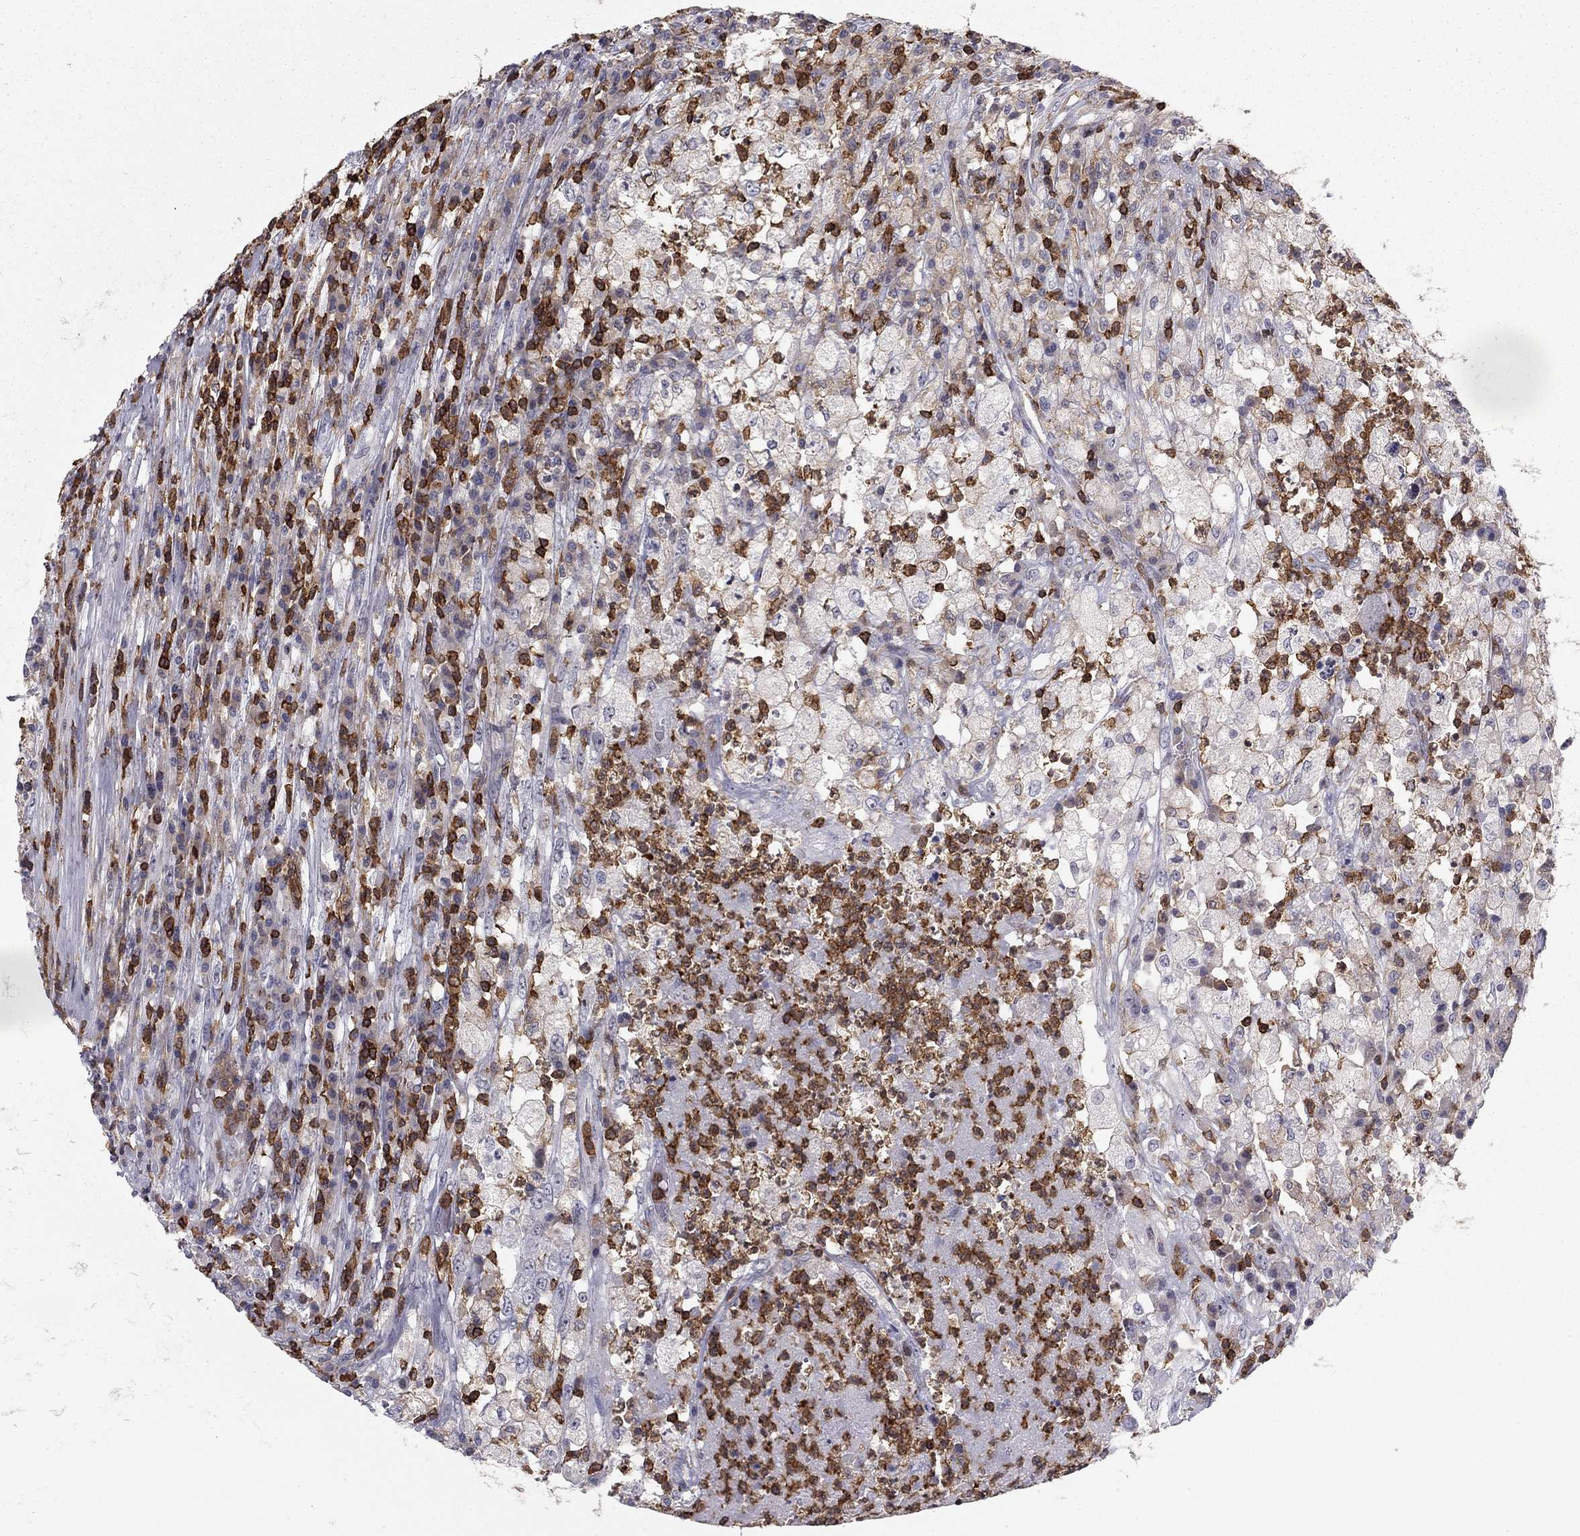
{"staining": {"intensity": "negative", "quantity": "none", "location": "none"}, "tissue": "testis cancer", "cell_type": "Tumor cells", "image_type": "cancer", "snomed": [{"axis": "morphology", "description": "Necrosis, NOS"}, {"axis": "morphology", "description": "Carcinoma, Embryonal, NOS"}, {"axis": "topography", "description": "Testis"}], "caption": "This is an immunohistochemistry photomicrograph of embryonal carcinoma (testis). There is no expression in tumor cells.", "gene": "ARHGAP27", "patient": {"sex": "male", "age": 19}}